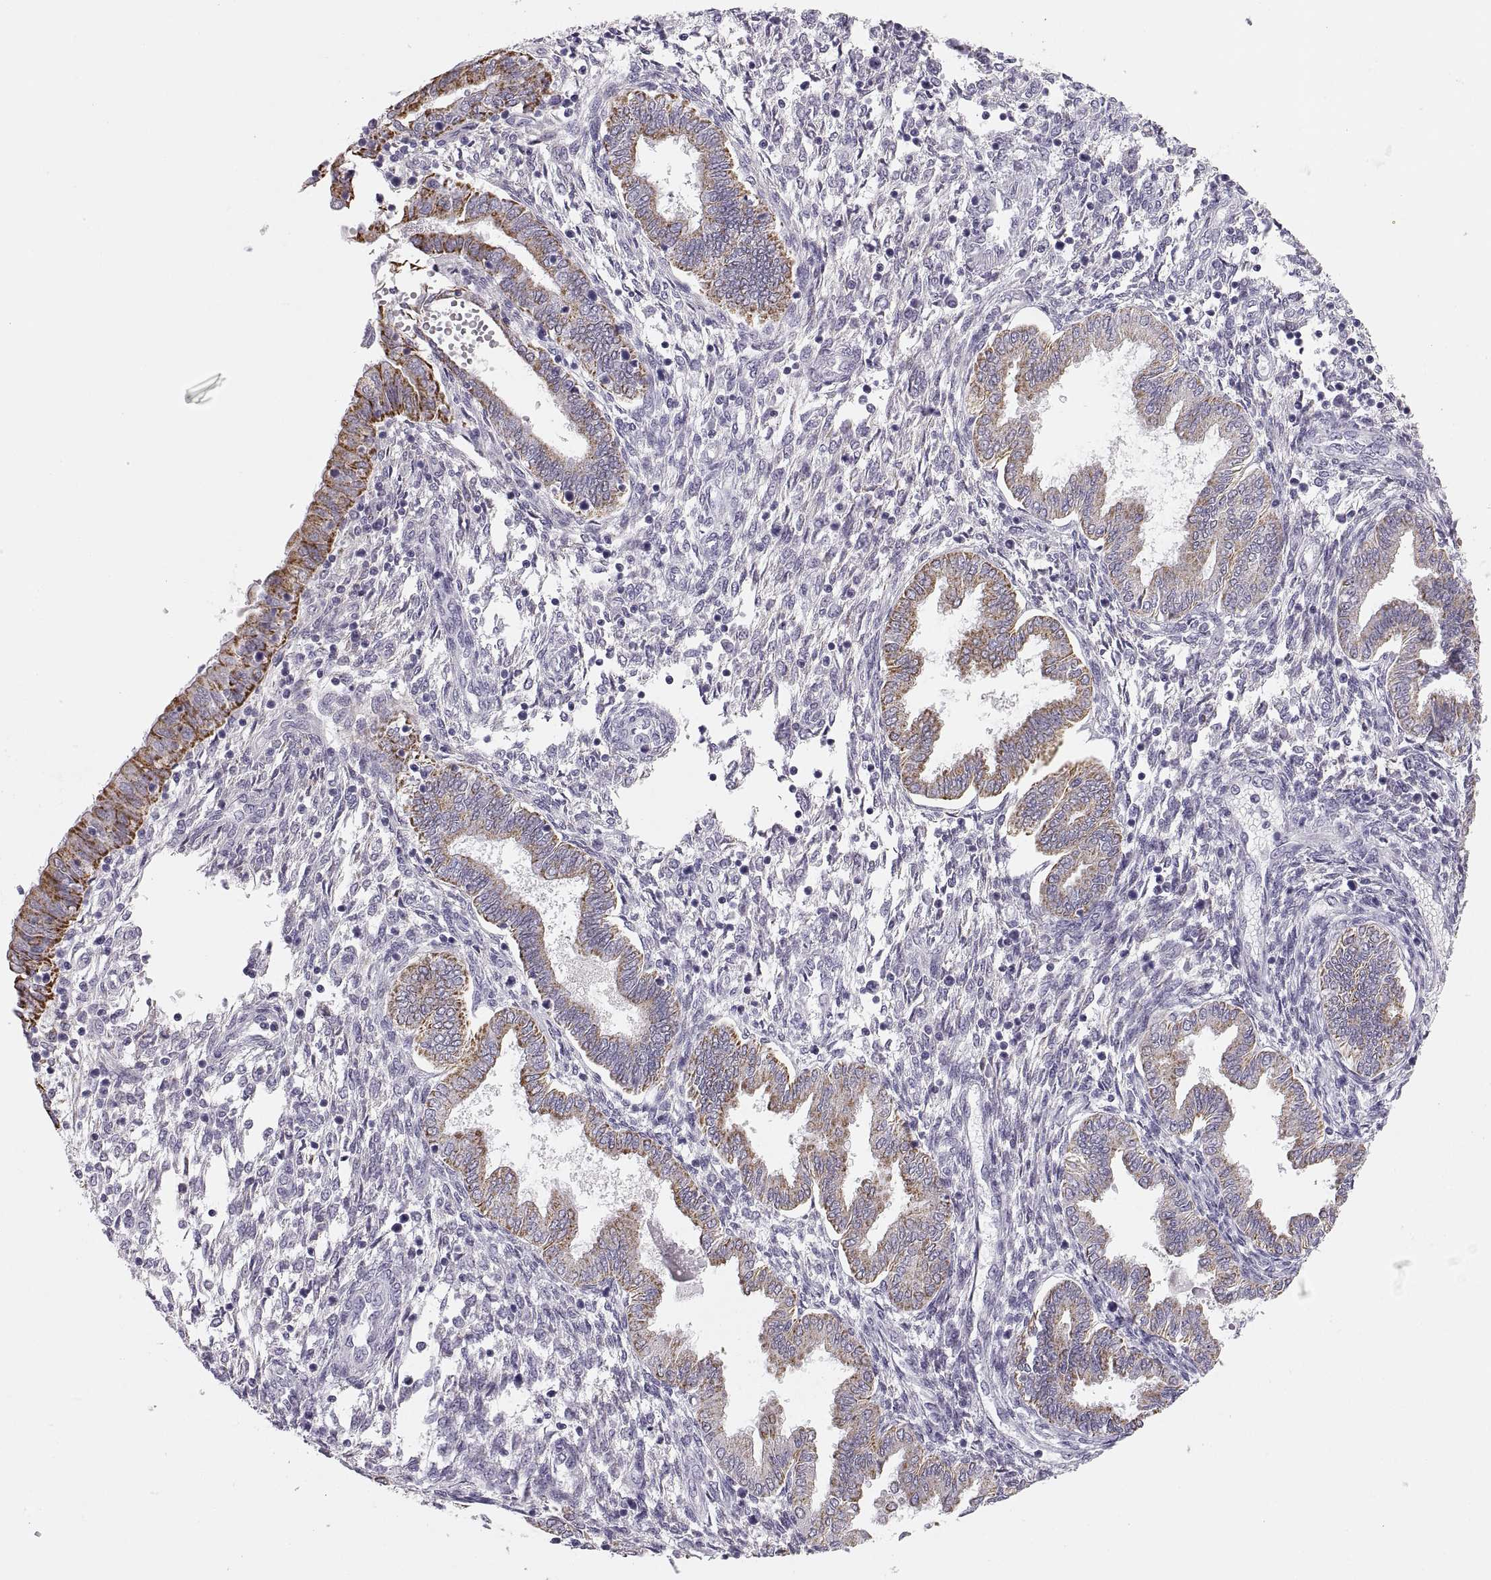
{"staining": {"intensity": "negative", "quantity": "none", "location": "none"}, "tissue": "endometrium", "cell_type": "Cells in endometrial stroma", "image_type": "normal", "snomed": [{"axis": "morphology", "description": "Normal tissue, NOS"}, {"axis": "topography", "description": "Endometrium"}], "caption": "An image of endometrium stained for a protein displays no brown staining in cells in endometrial stroma. (DAB immunohistochemistry, high magnification).", "gene": "COL9A3", "patient": {"sex": "female", "age": 42}}